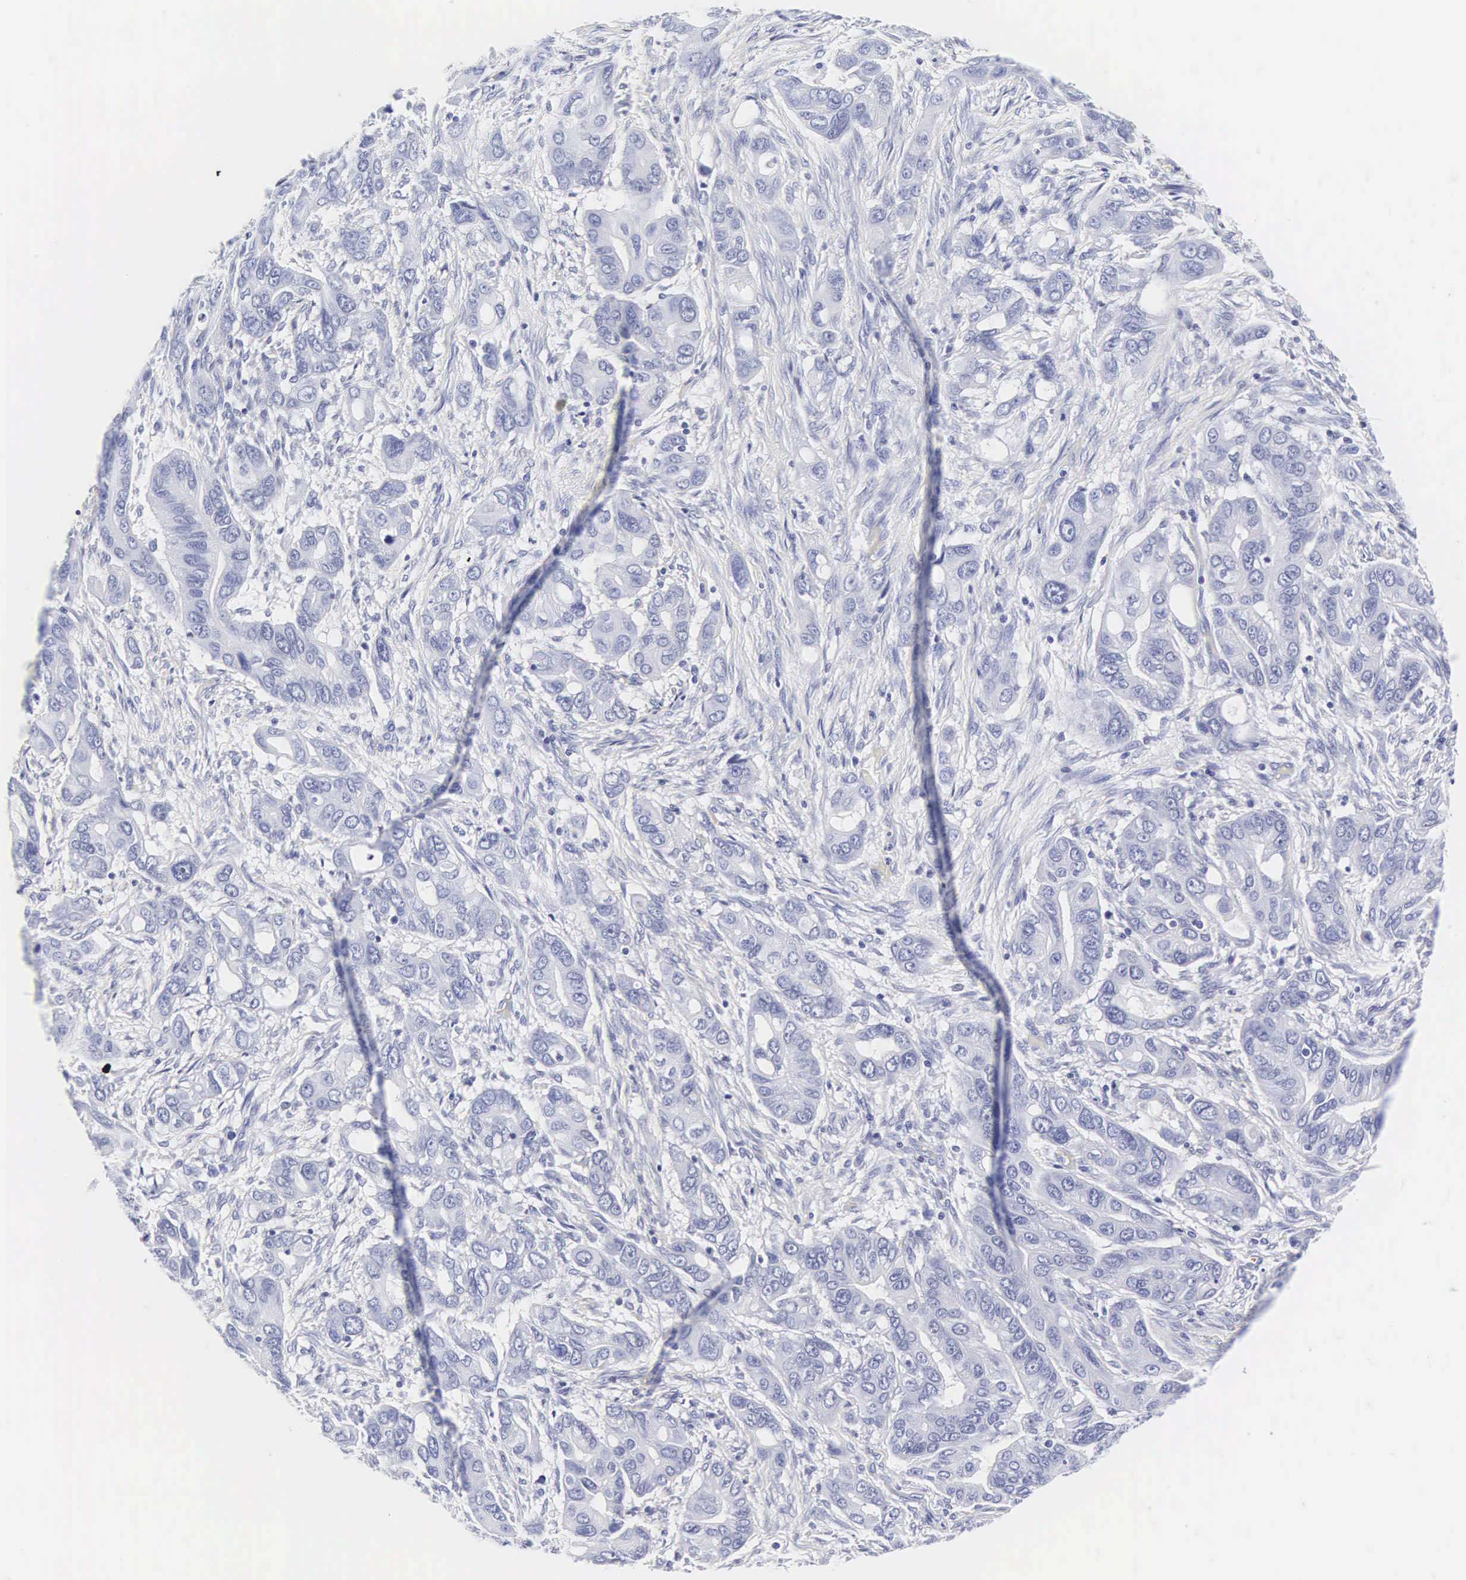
{"staining": {"intensity": "negative", "quantity": "none", "location": "none"}, "tissue": "stomach cancer", "cell_type": "Tumor cells", "image_type": "cancer", "snomed": [{"axis": "morphology", "description": "Adenocarcinoma, NOS"}, {"axis": "topography", "description": "Stomach, upper"}], "caption": "Tumor cells are negative for brown protein staining in stomach cancer (adenocarcinoma).", "gene": "INS", "patient": {"sex": "male", "age": 47}}